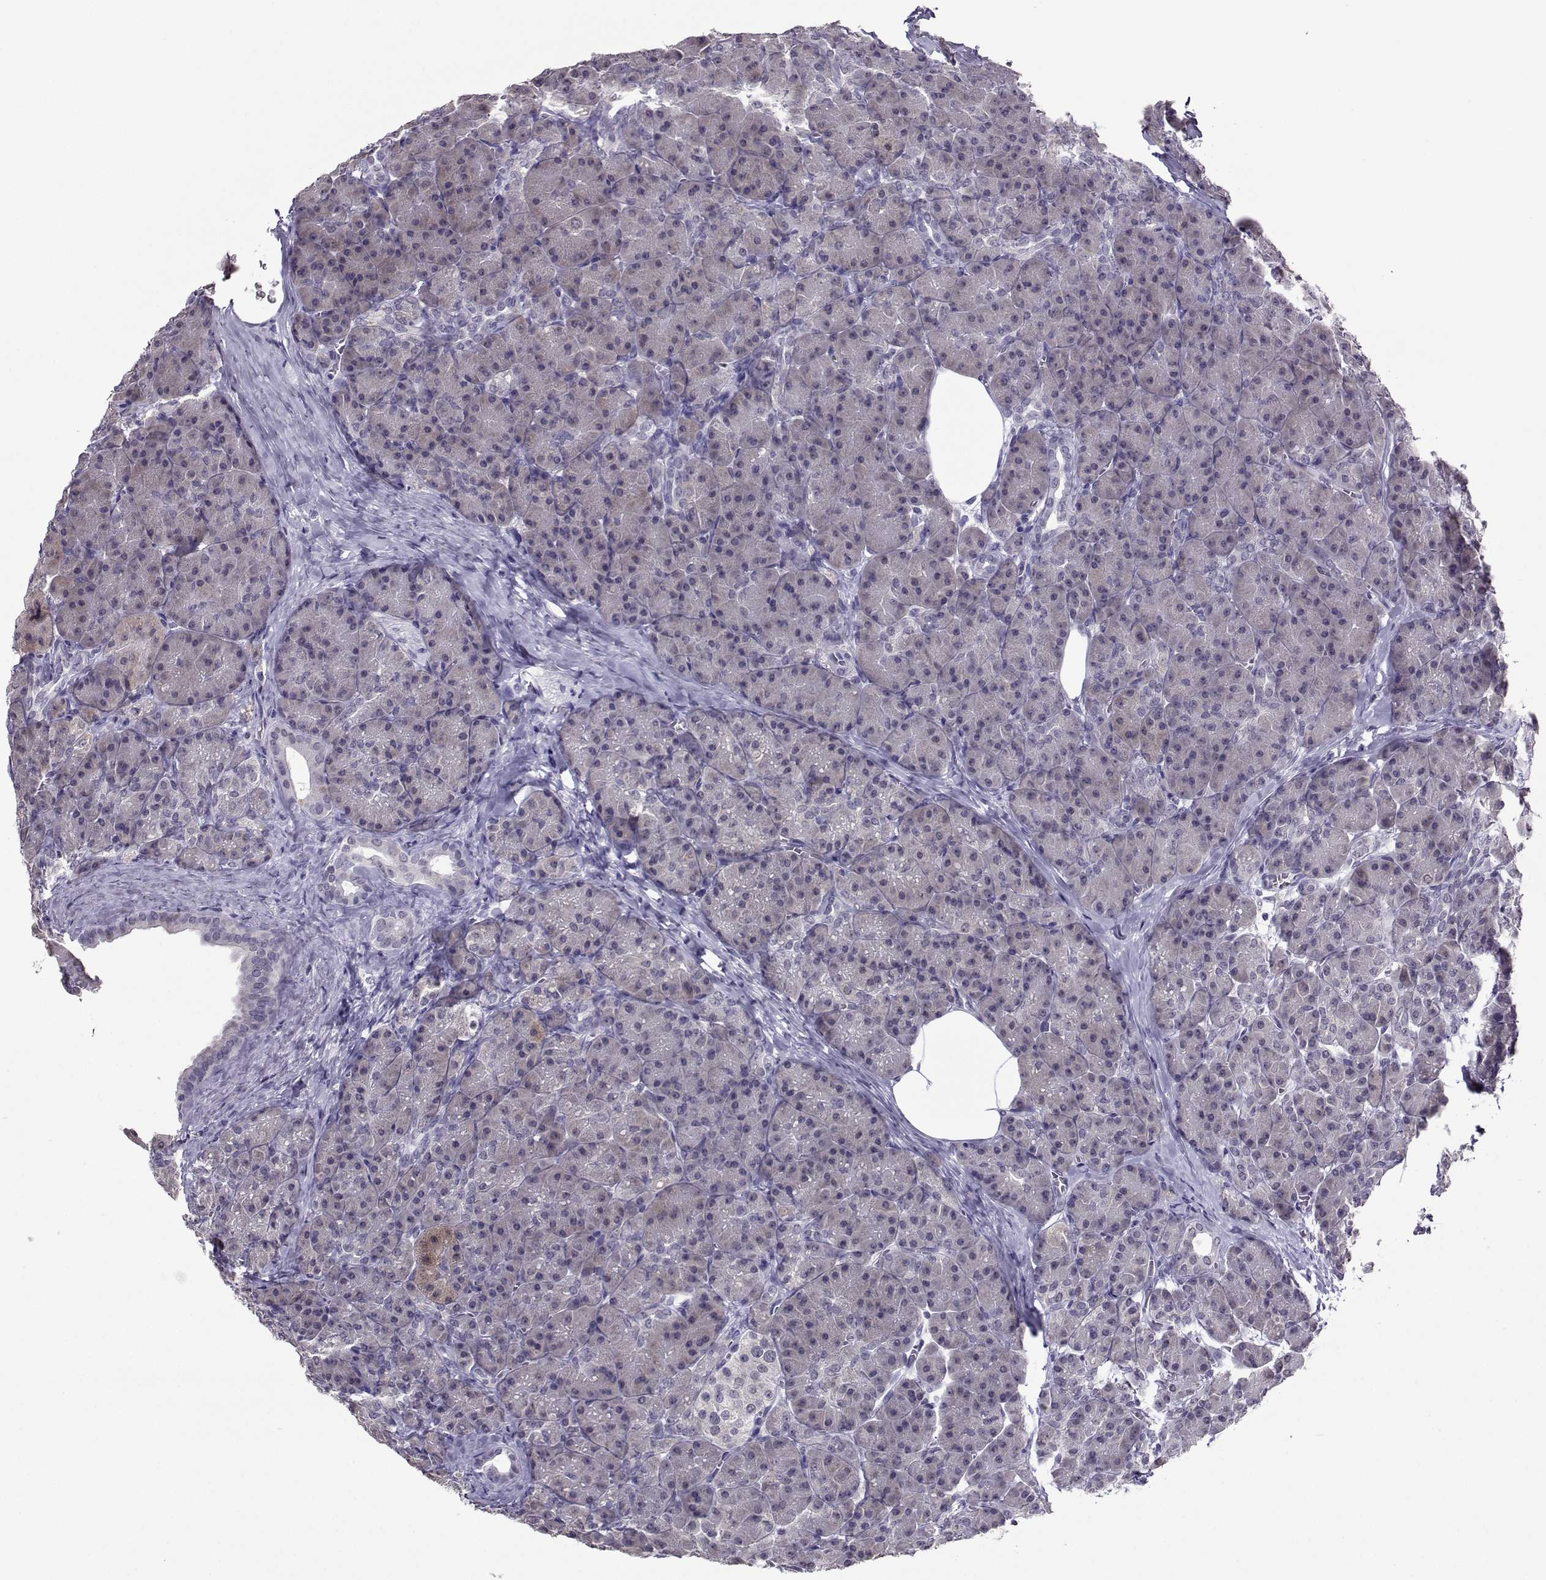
{"staining": {"intensity": "weak", "quantity": "<25%", "location": "cytoplasmic/membranous"}, "tissue": "pancreas", "cell_type": "Exocrine glandular cells", "image_type": "normal", "snomed": [{"axis": "morphology", "description": "Normal tissue, NOS"}, {"axis": "topography", "description": "Pancreas"}], "caption": "High magnification brightfield microscopy of unremarkable pancreas stained with DAB (3,3'-diaminobenzidine) (brown) and counterstained with hematoxylin (blue): exocrine glandular cells show no significant staining. Brightfield microscopy of immunohistochemistry stained with DAB (3,3'-diaminobenzidine) (brown) and hematoxylin (blue), captured at high magnification.", "gene": "DDX20", "patient": {"sex": "male", "age": 57}}